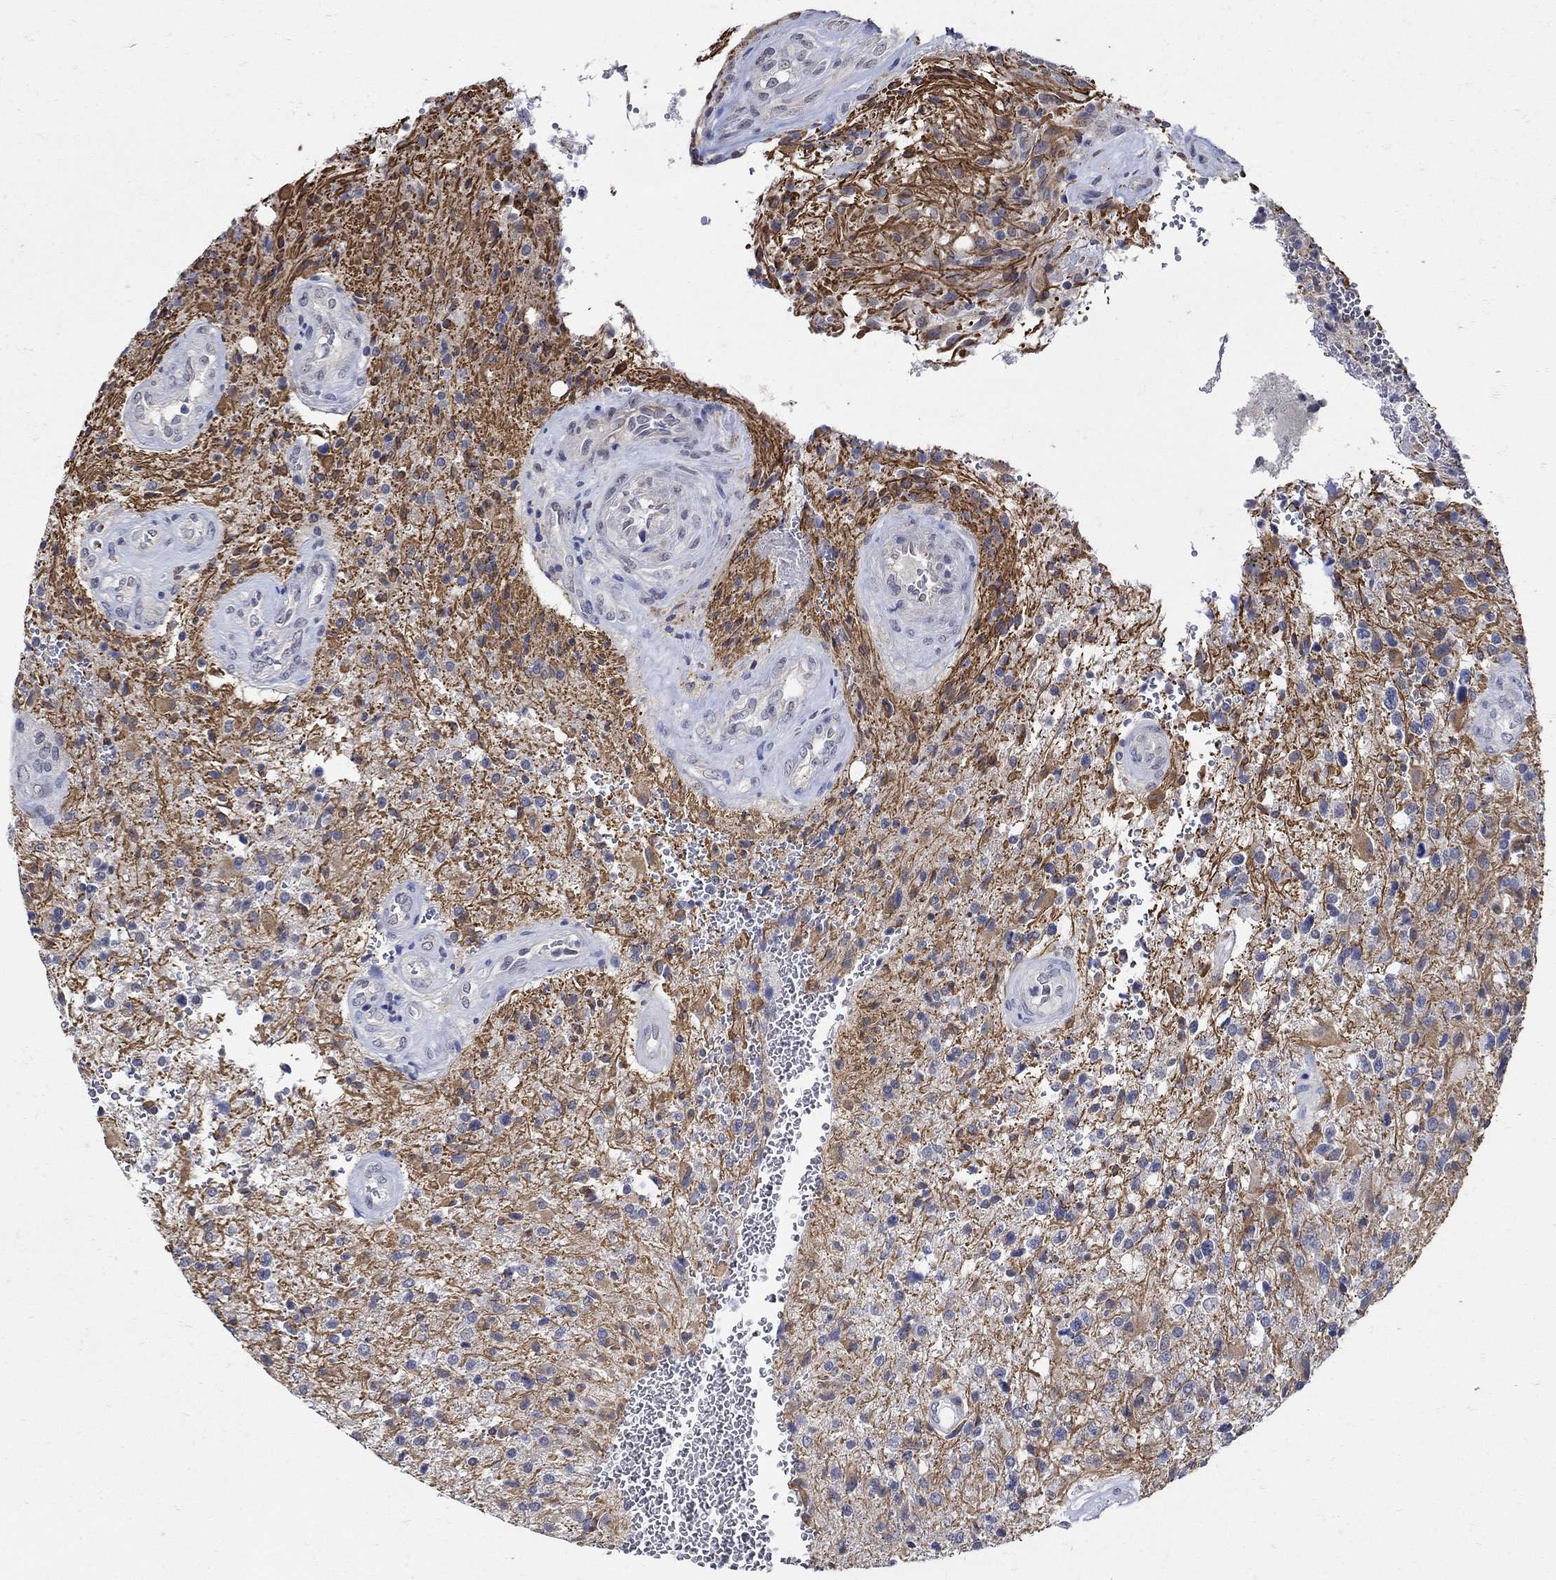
{"staining": {"intensity": "negative", "quantity": "none", "location": "none"}, "tissue": "glioma", "cell_type": "Tumor cells", "image_type": "cancer", "snomed": [{"axis": "morphology", "description": "Glioma, malignant, High grade"}, {"axis": "topography", "description": "Brain"}], "caption": "Tumor cells are negative for protein expression in human malignant high-grade glioma.", "gene": "KCNN3", "patient": {"sex": "male", "age": 56}}